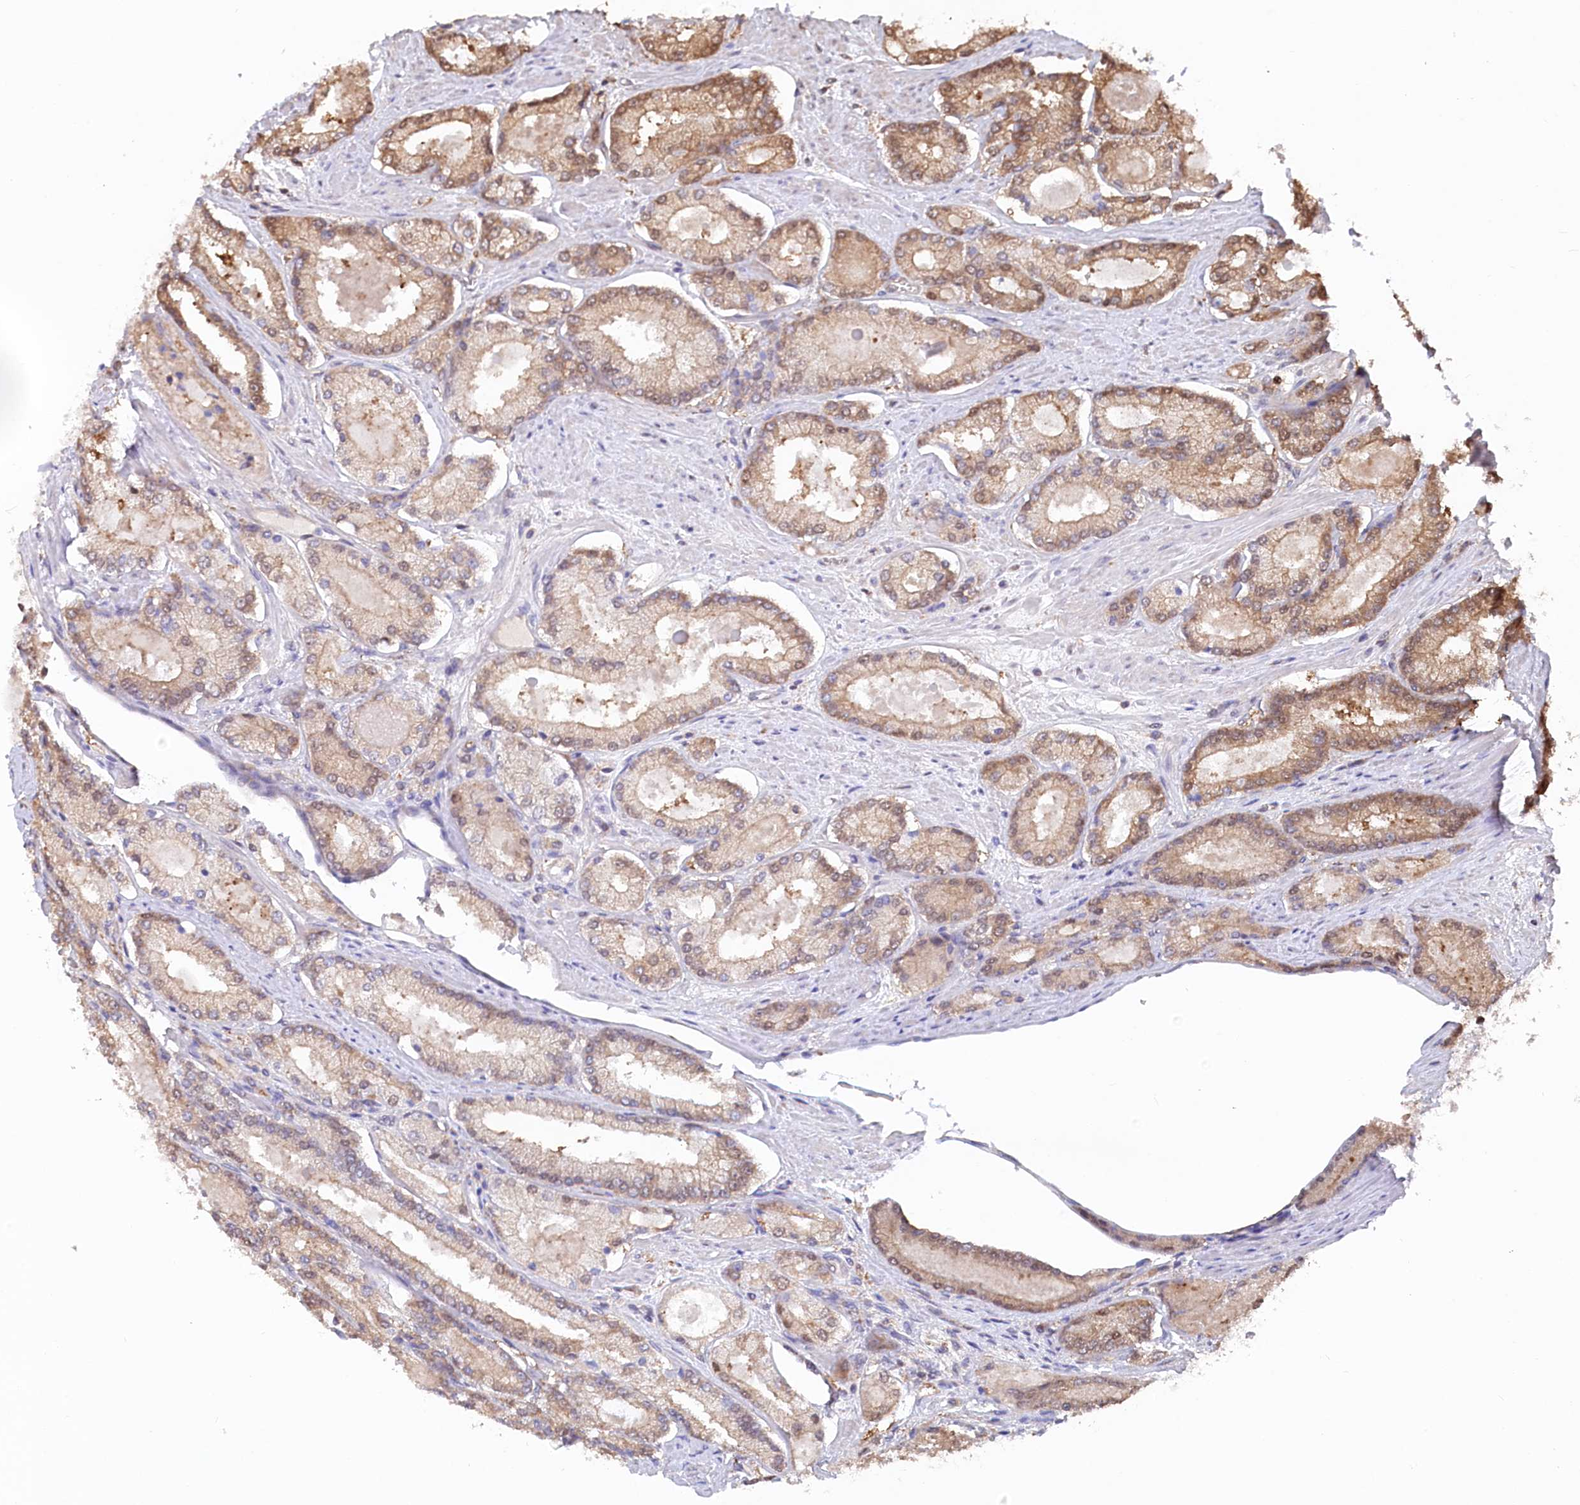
{"staining": {"intensity": "moderate", "quantity": "25%-75%", "location": "cytoplasmic/membranous"}, "tissue": "prostate cancer", "cell_type": "Tumor cells", "image_type": "cancer", "snomed": [{"axis": "morphology", "description": "Adenocarcinoma, Low grade"}, {"axis": "topography", "description": "Prostate"}], "caption": "DAB (3,3'-diaminobenzidine) immunohistochemical staining of human prostate cancer demonstrates moderate cytoplasmic/membranous protein expression in approximately 25%-75% of tumor cells. (brown staining indicates protein expression, while blue staining denotes nuclei).", "gene": "PSMA1", "patient": {"sex": "male", "age": 74}}